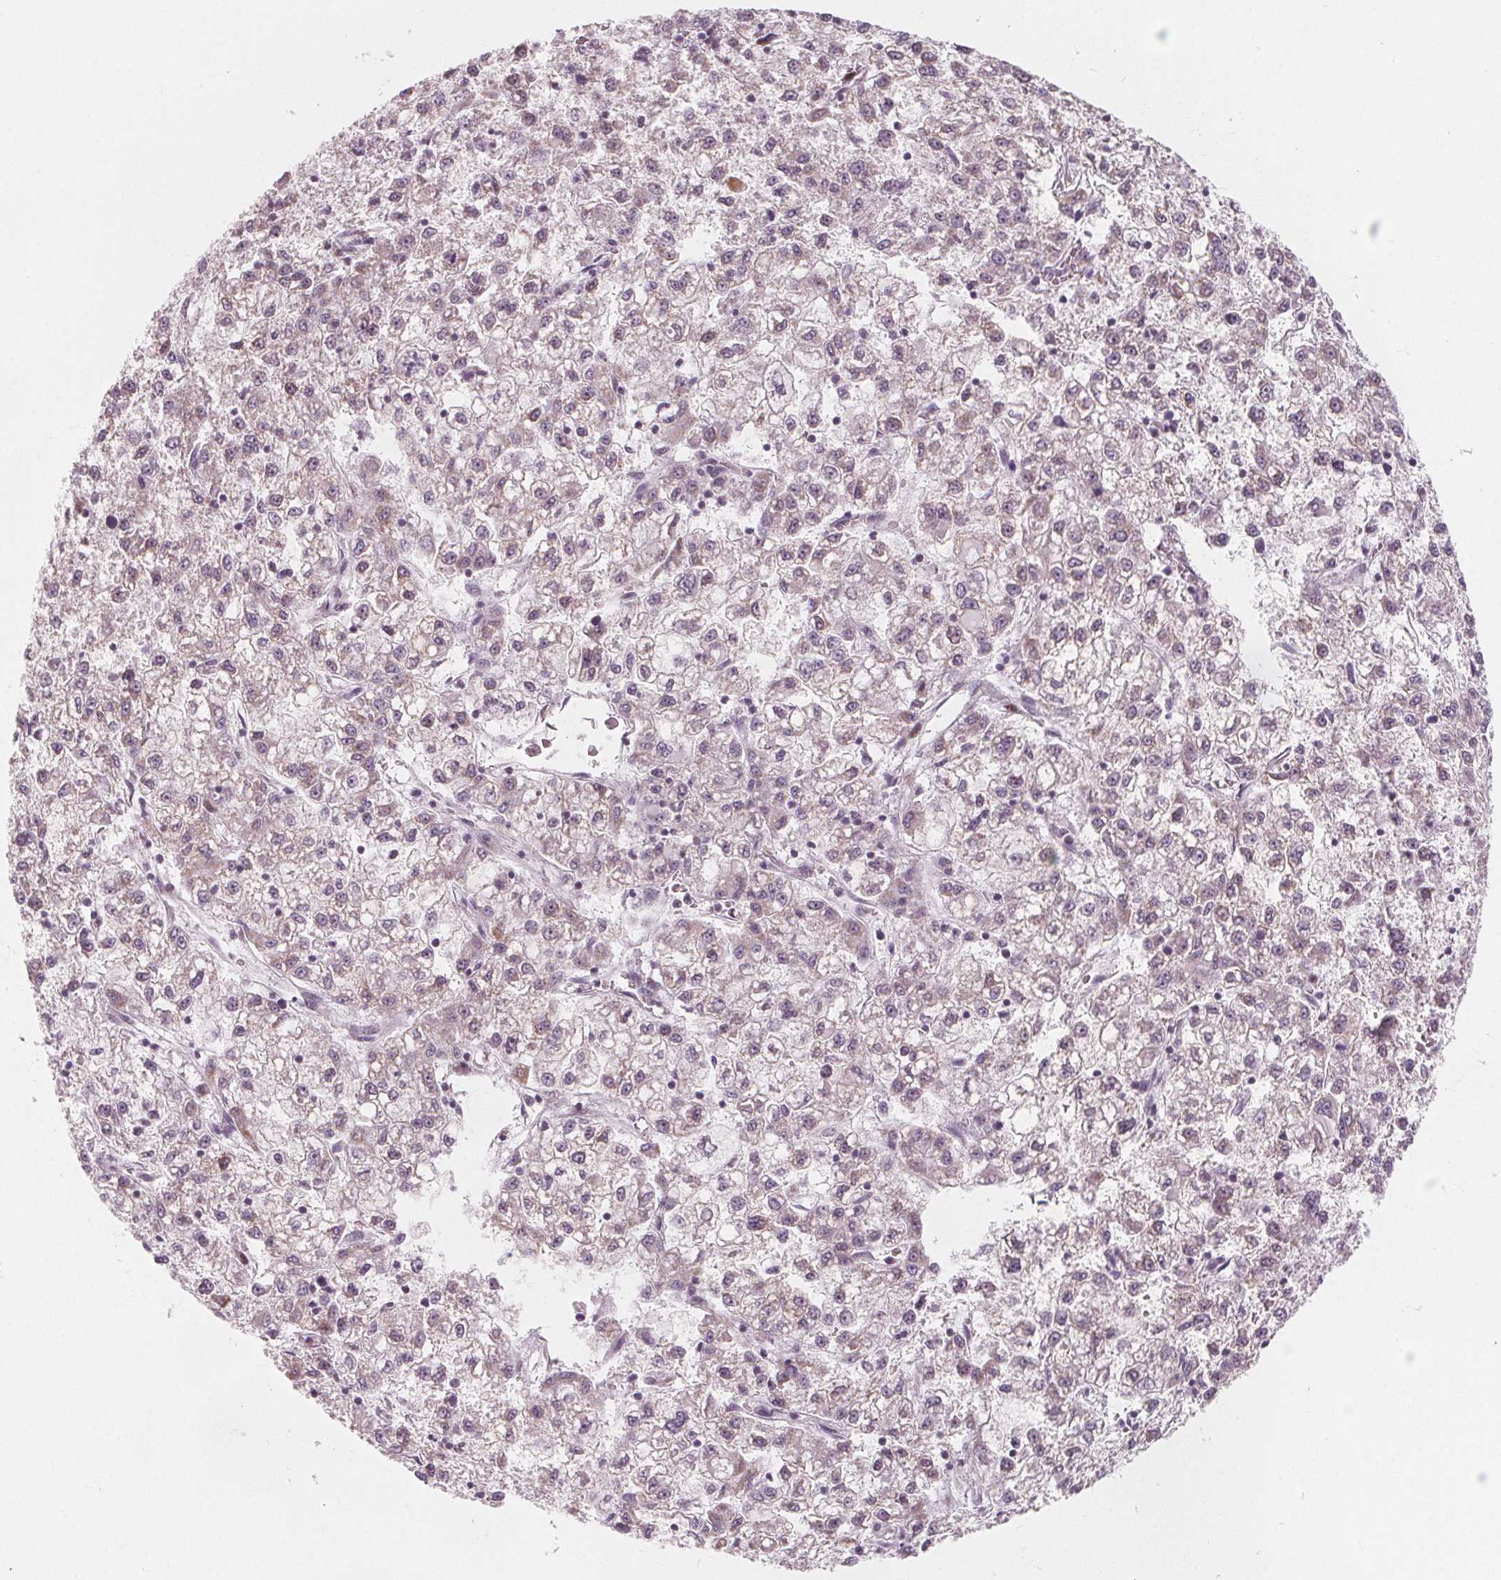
{"staining": {"intensity": "negative", "quantity": "none", "location": "none"}, "tissue": "liver cancer", "cell_type": "Tumor cells", "image_type": "cancer", "snomed": [{"axis": "morphology", "description": "Carcinoma, Hepatocellular, NOS"}, {"axis": "topography", "description": "Liver"}], "caption": "This is a photomicrograph of IHC staining of liver hepatocellular carcinoma, which shows no positivity in tumor cells.", "gene": "NUP210L", "patient": {"sex": "male", "age": 40}}